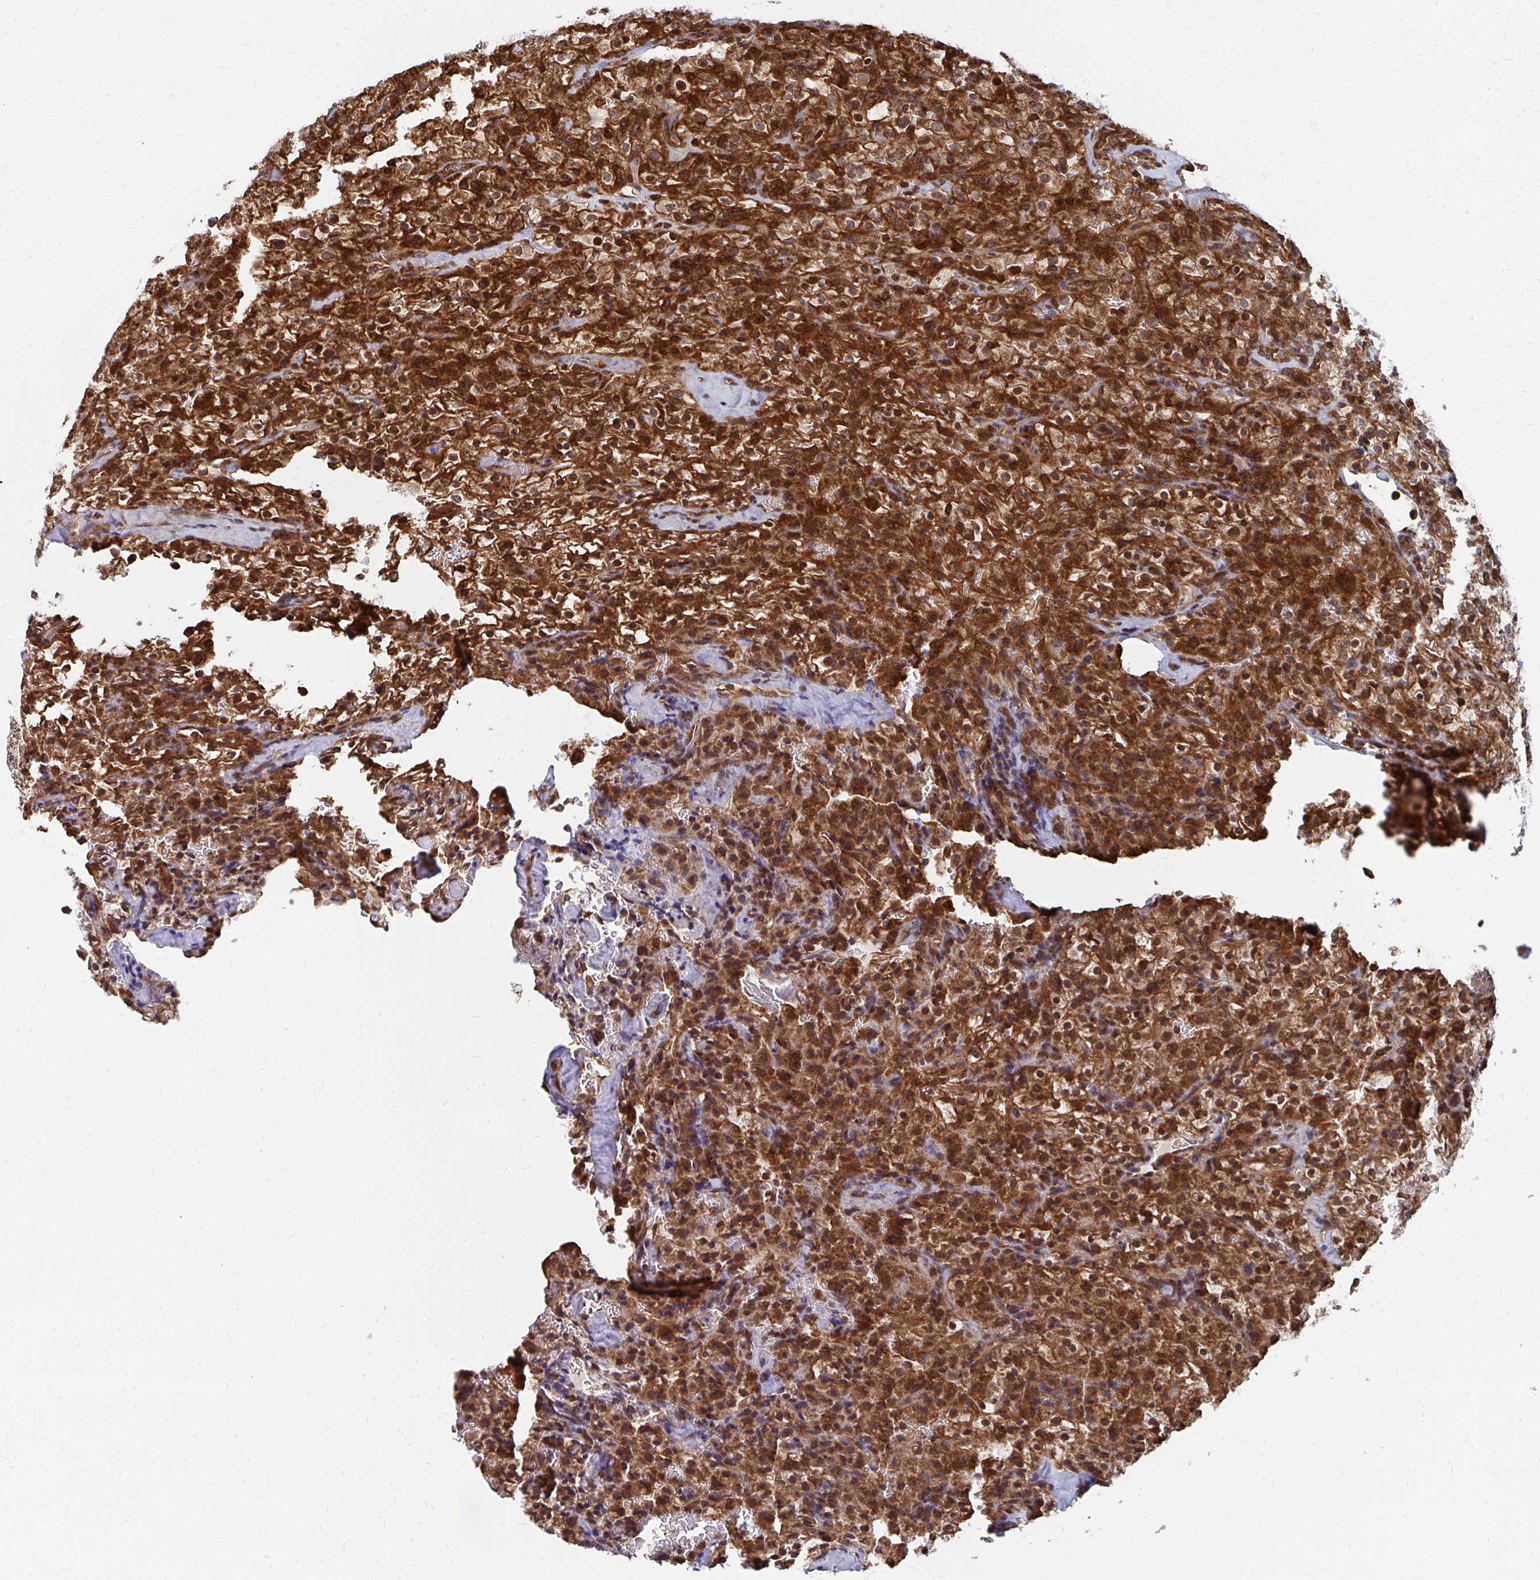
{"staining": {"intensity": "strong", "quantity": ">75%", "location": "cytoplasmic/membranous,nuclear"}, "tissue": "renal cancer", "cell_type": "Tumor cells", "image_type": "cancer", "snomed": [{"axis": "morphology", "description": "Adenocarcinoma, NOS"}, {"axis": "topography", "description": "Kidney"}], "caption": "An image of human adenocarcinoma (renal) stained for a protein exhibits strong cytoplasmic/membranous and nuclear brown staining in tumor cells. Immunohistochemistry stains the protein of interest in brown and the nuclei are stained blue.", "gene": "FAM89A", "patient": {"sex": "female", "age": 74}}